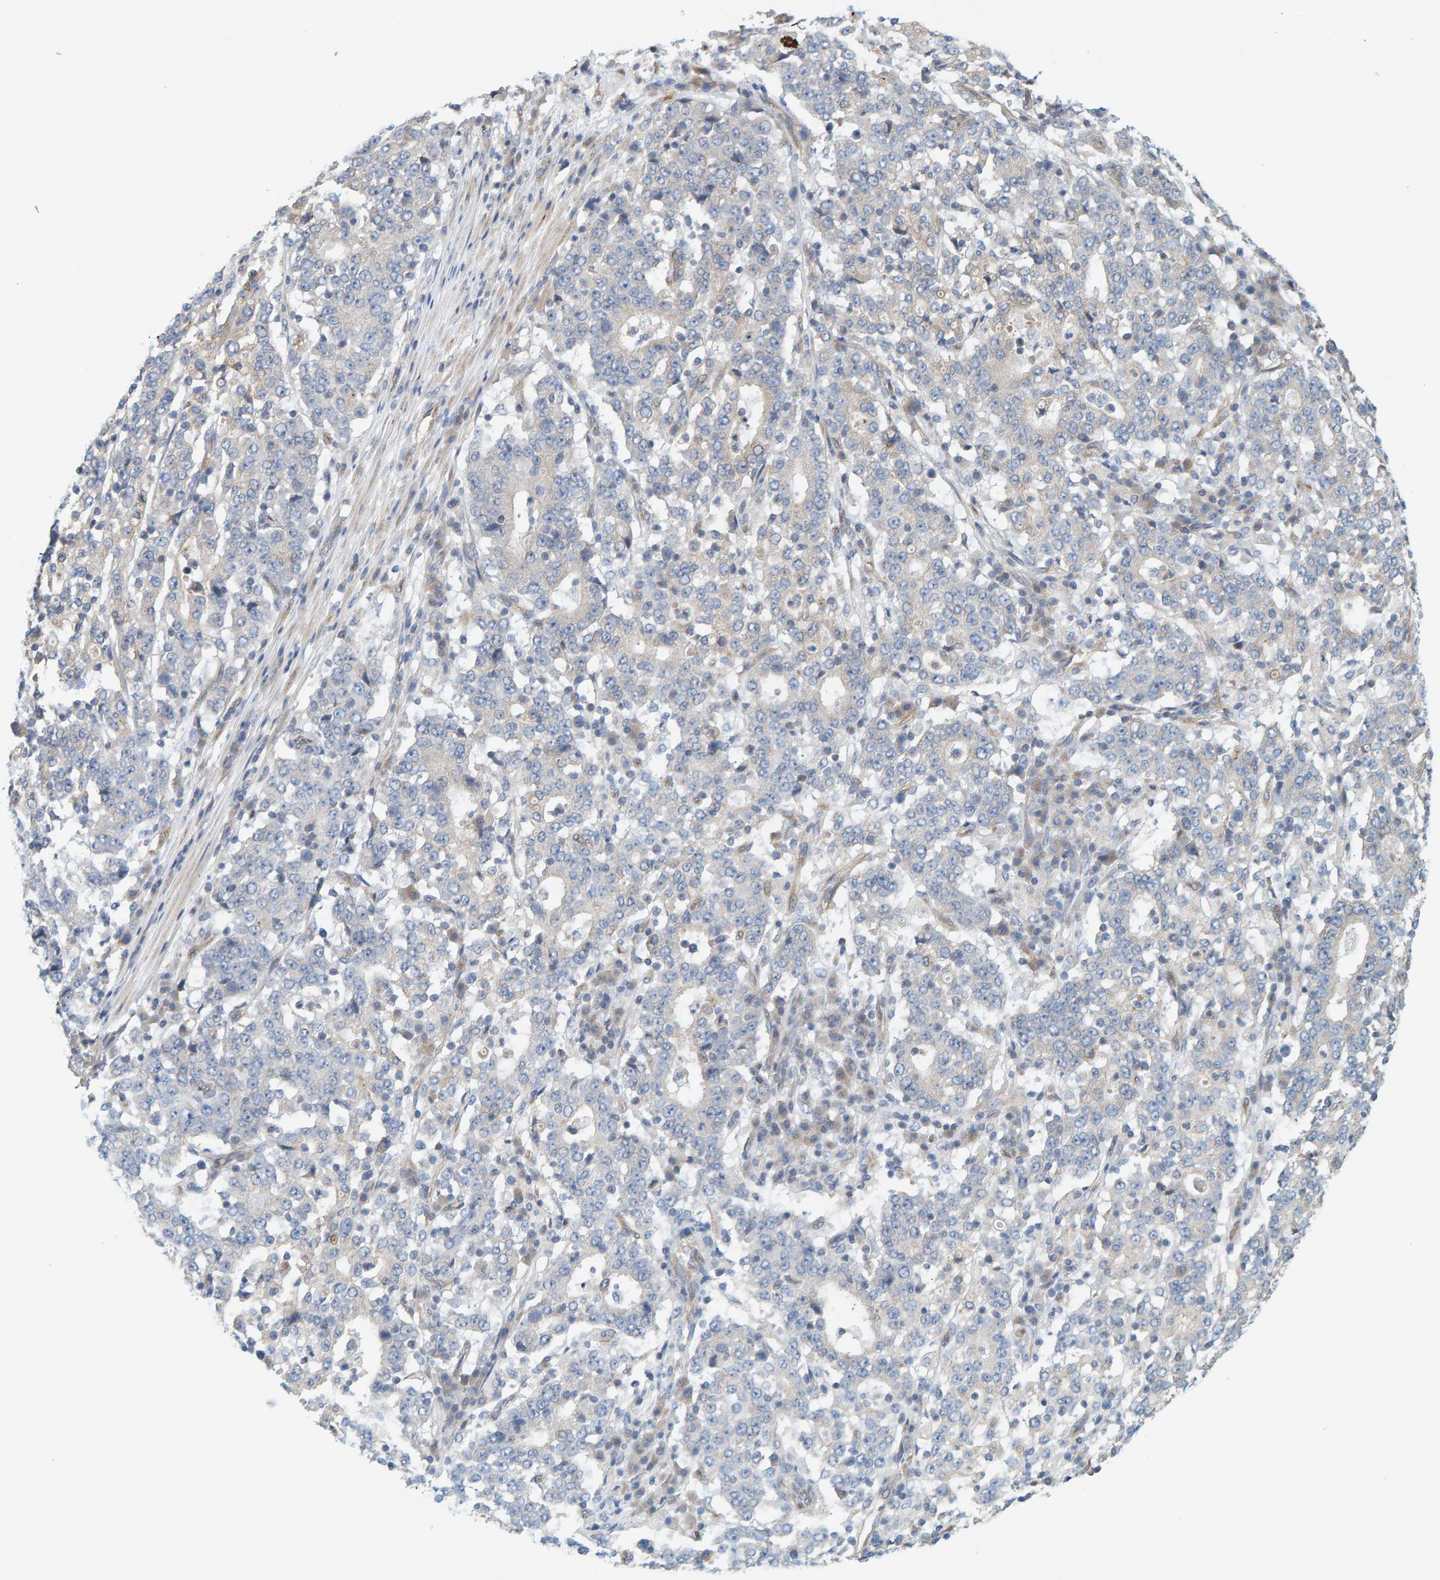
{"staining": {"intensity": "negative", "quantity": "none", "location": "none"}, "tissue": "stomach cancer", "cell_type": "Tumor cells", "image_type": "cancer", "snomed": [{"axis": "morphology", "description": "Adenocarcinoma, NOS"}, {"axis": "topography", "description": "Stomach"}], "caption": "The photomicrograph shows no staining of tumor cells in adenocarcinoma (stomach).", "gene": "PRKD2", "patient": {"sex": "male", "age": 59}}